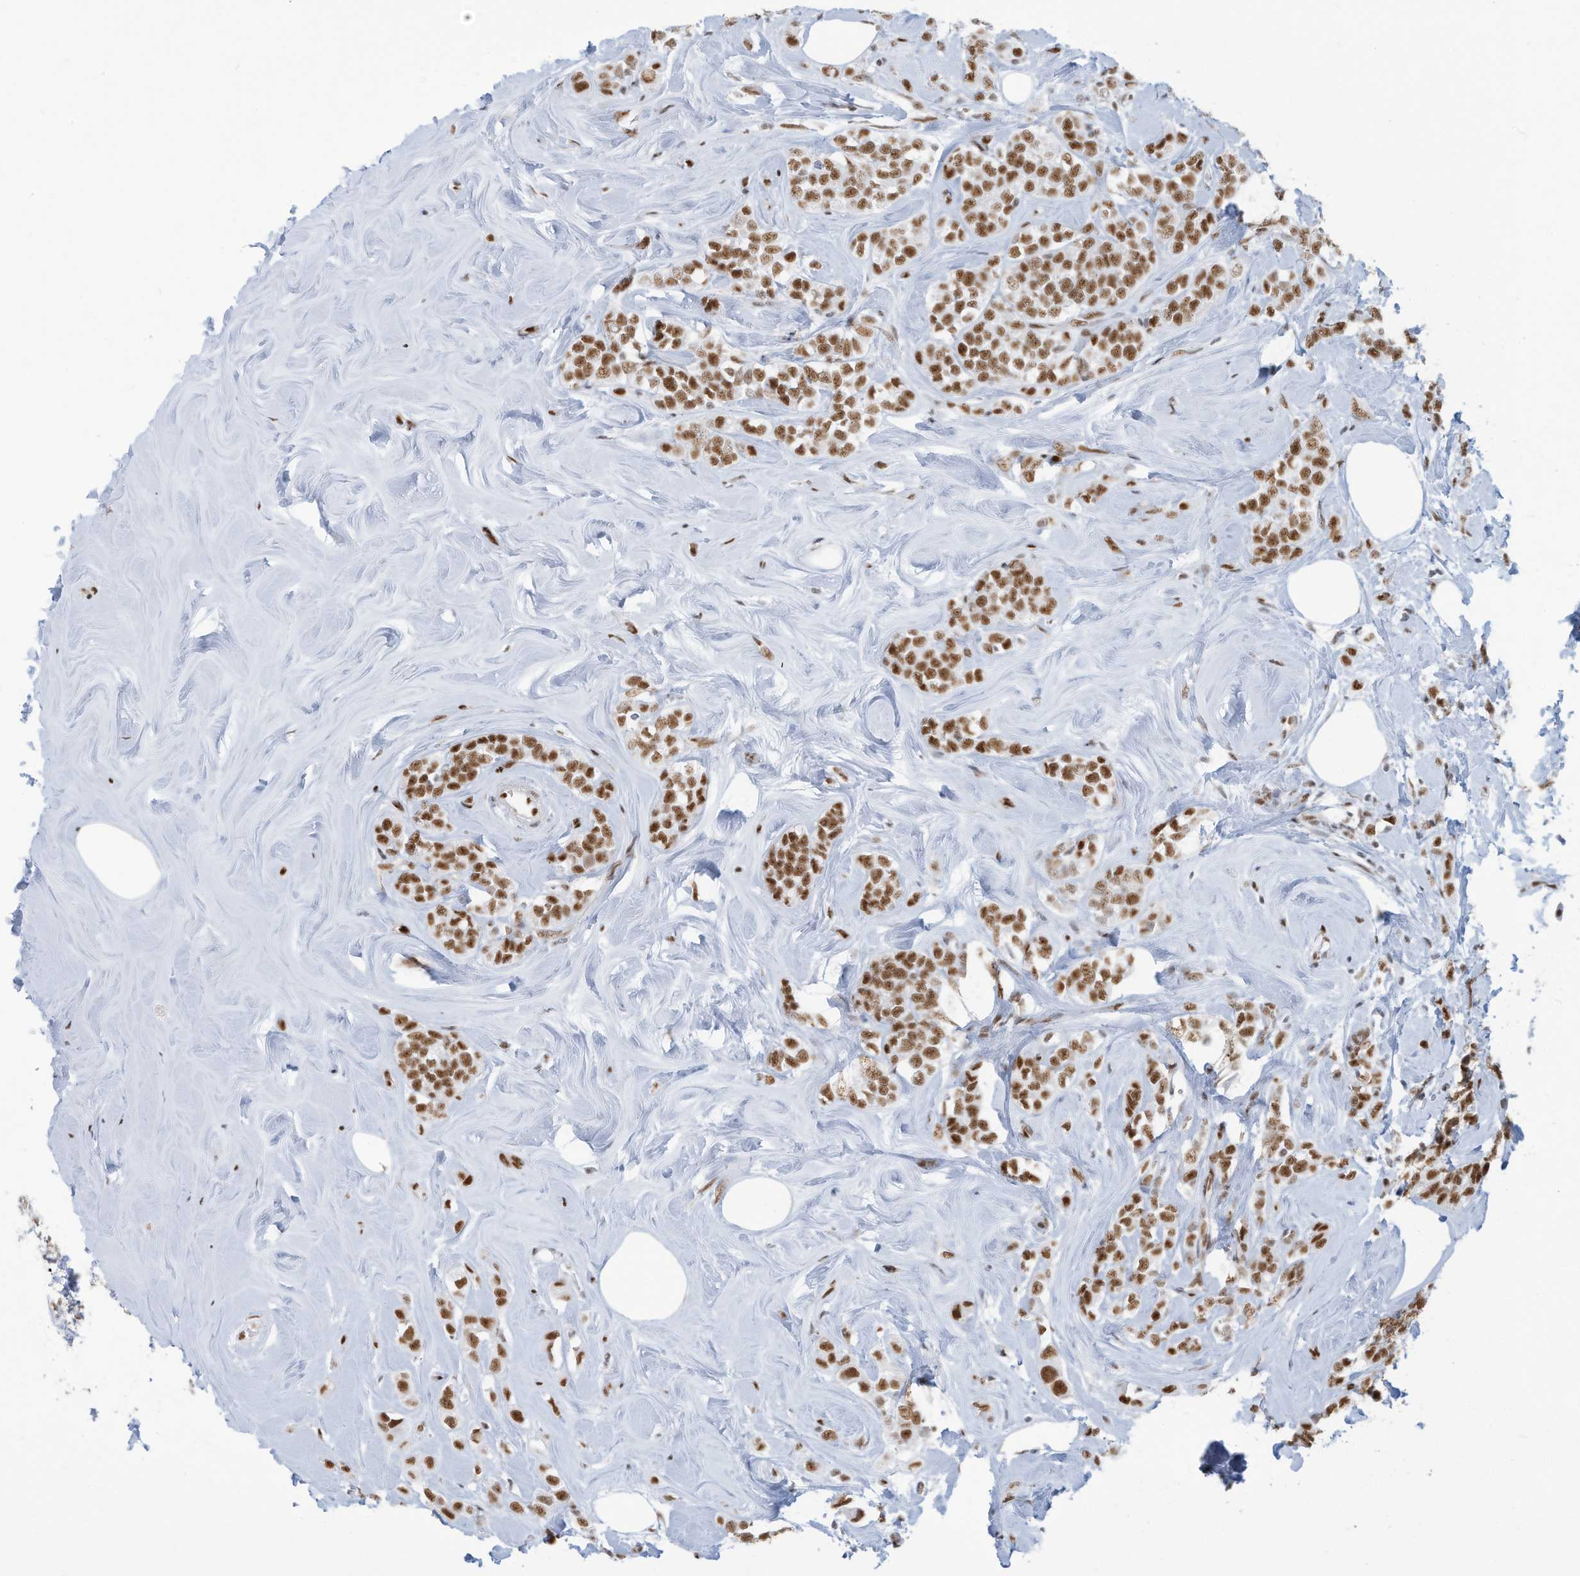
{"staining": {"intensity": "moderate", "quantity": ">75%", "location": "nuclear"}, "tissue": "breast cancer", "cell_type": "Tumor cells", "image_type": "cancer", "snomed": [{"axis": "morphology", "description": "Lobular carcinoma"}, {"axis": "topography", "description": "Breast"}], "caption": "High-power microscopy captured an immunohistochemistry micrograph of breast lobular carcinoma, revealing moderate nuclear staining in about >75% of tumor cells. (brown staining indicates protein expression, while blue staining denotes nuclei).", "gene": "SARNP", "patient": {"sex": "female", "age": 47}}